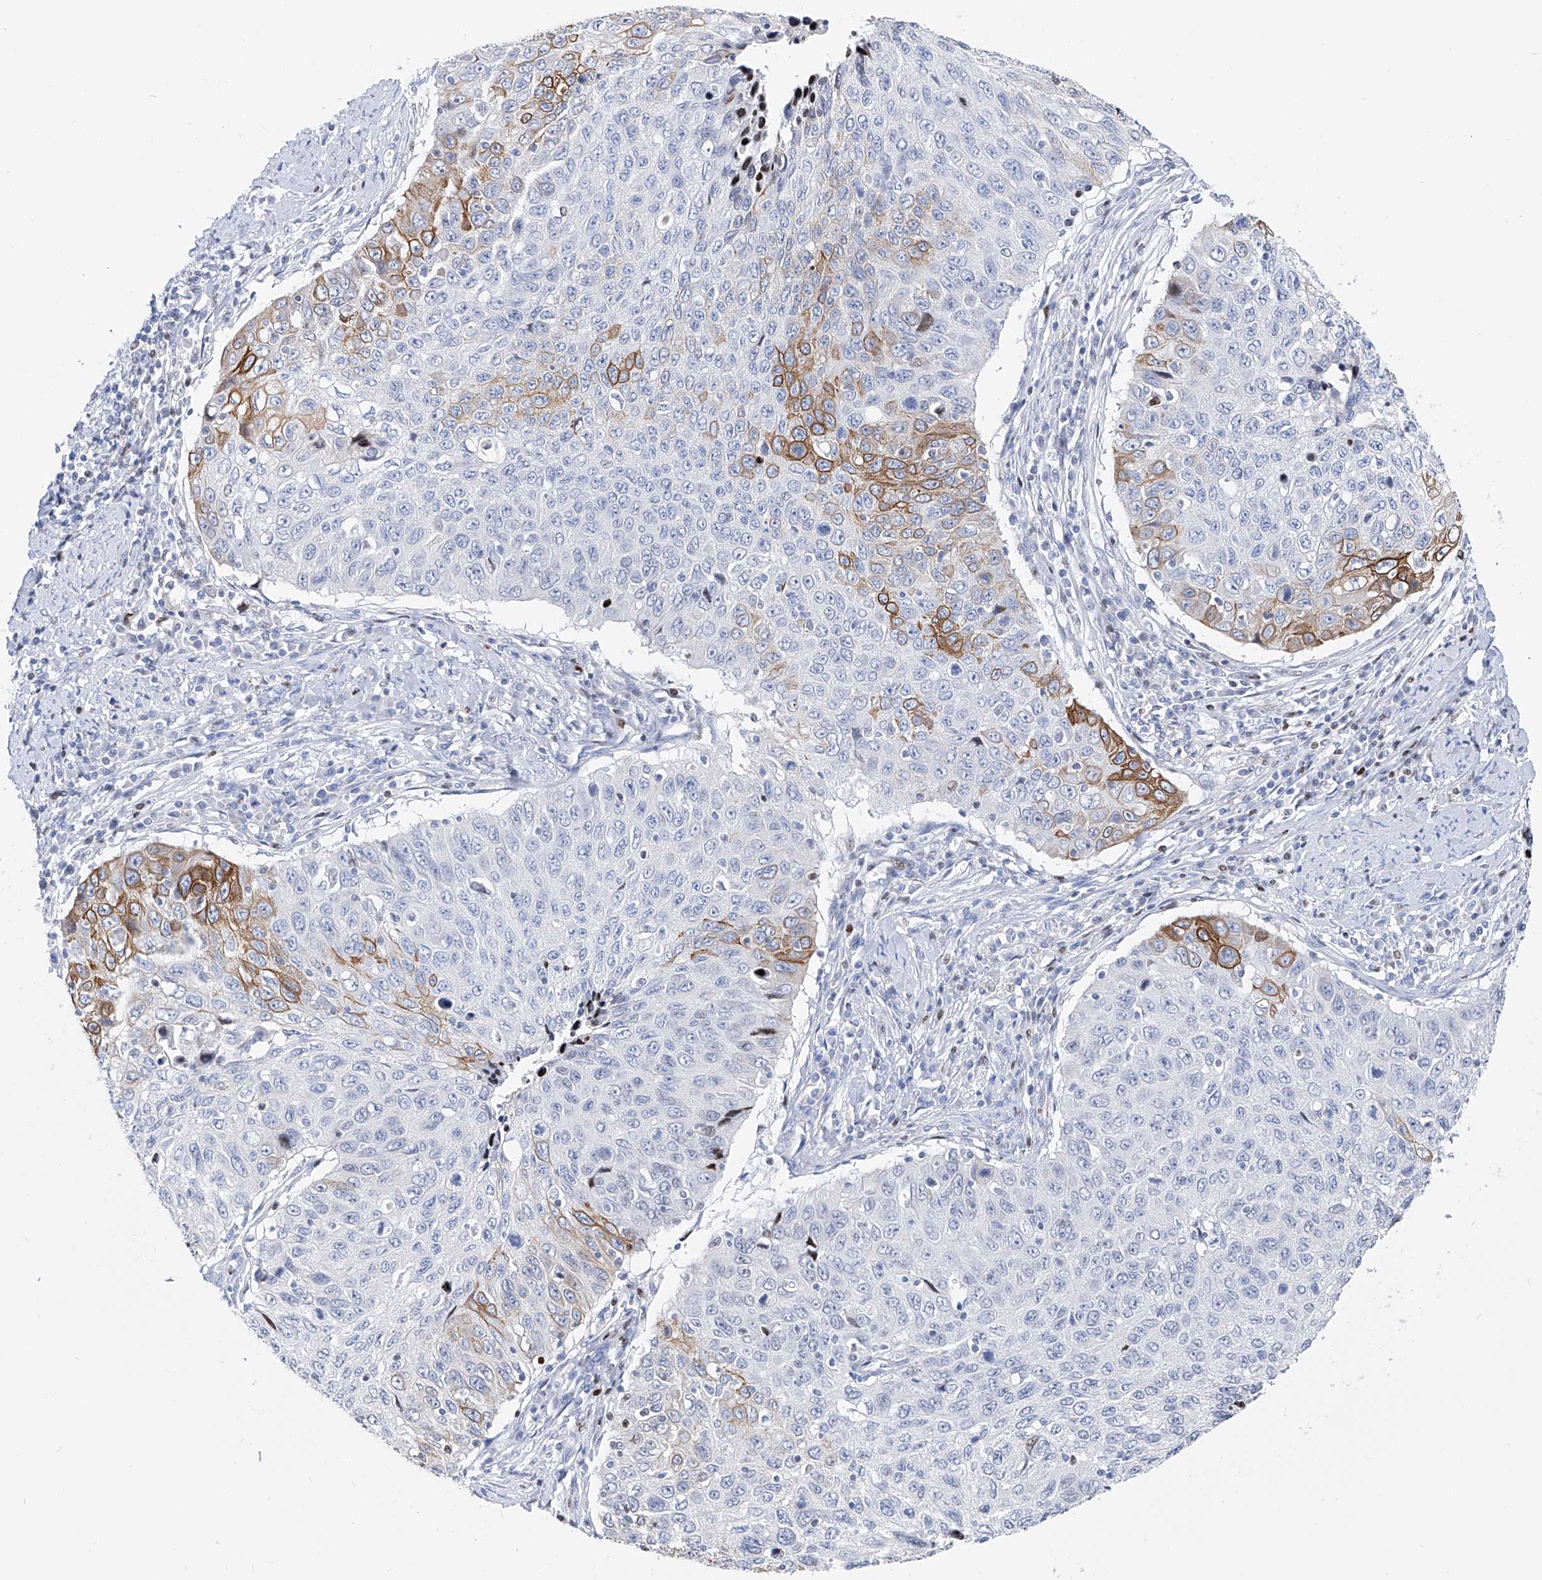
{"staining": {"intensity": "moderate", "quantity": "<25%", "location": "cytoplasmic/membranous"}, "tissue": "cervical cancer", "cell_type": "Tumor cells", "image_type": "cancer", "snomed": [{"axis": "morphology", "description": "Squamous cell carcinoma, NOS"}, {"axis": "topography", "description": "Cervix"}], "caption": "High-magnification brightfield microscopy of cervical cancer stained with DAB (brown) and counterstained with hematoxylin (blue). tumor cells exhibit moderate cytoplasmic/membranous positivity is seen in about<25% of cells.", "gene": "FRS3", "patient": {"sex": "female", "age": 53}}